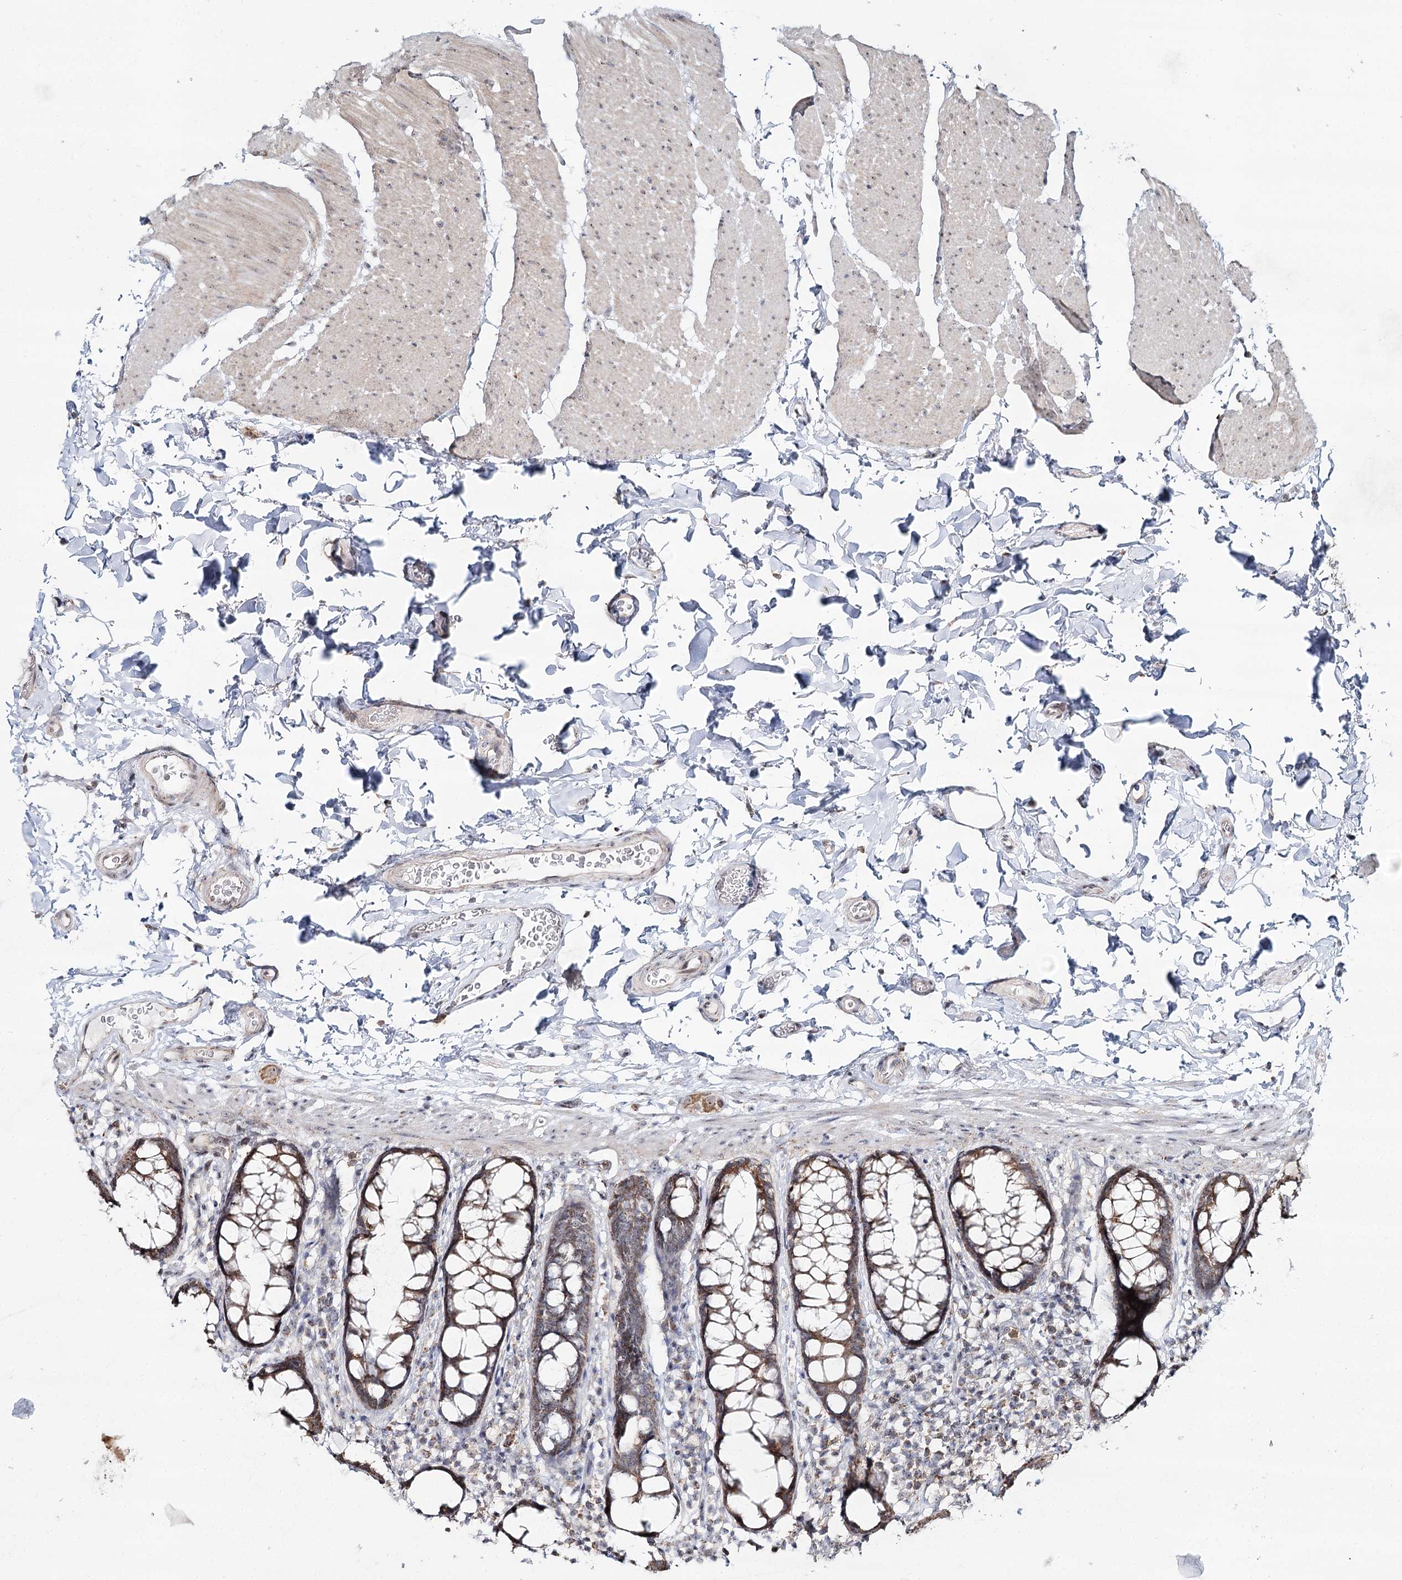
{"staining": {"intensity": "negative", "quantity": "none", "location": "none"}, "tissue": "colon", "cell_type": "Endothelial cells", "image_type": "normal", "snomed": [{"axis": "morphology", "description": "Normal tissue, NOS"}, {"axis": "topography", "description": "Colon"}], "caption": "Immunohistochemical staining of benign colon exhibits no significant positivity in endothelial cells. (Brightfield microscopy of DAB (3,3'-diaminobenzidine) immunohistochemistry at high magnification).", "gene": "ATAD1", "patient": {"sex": "female", "age": 80}}